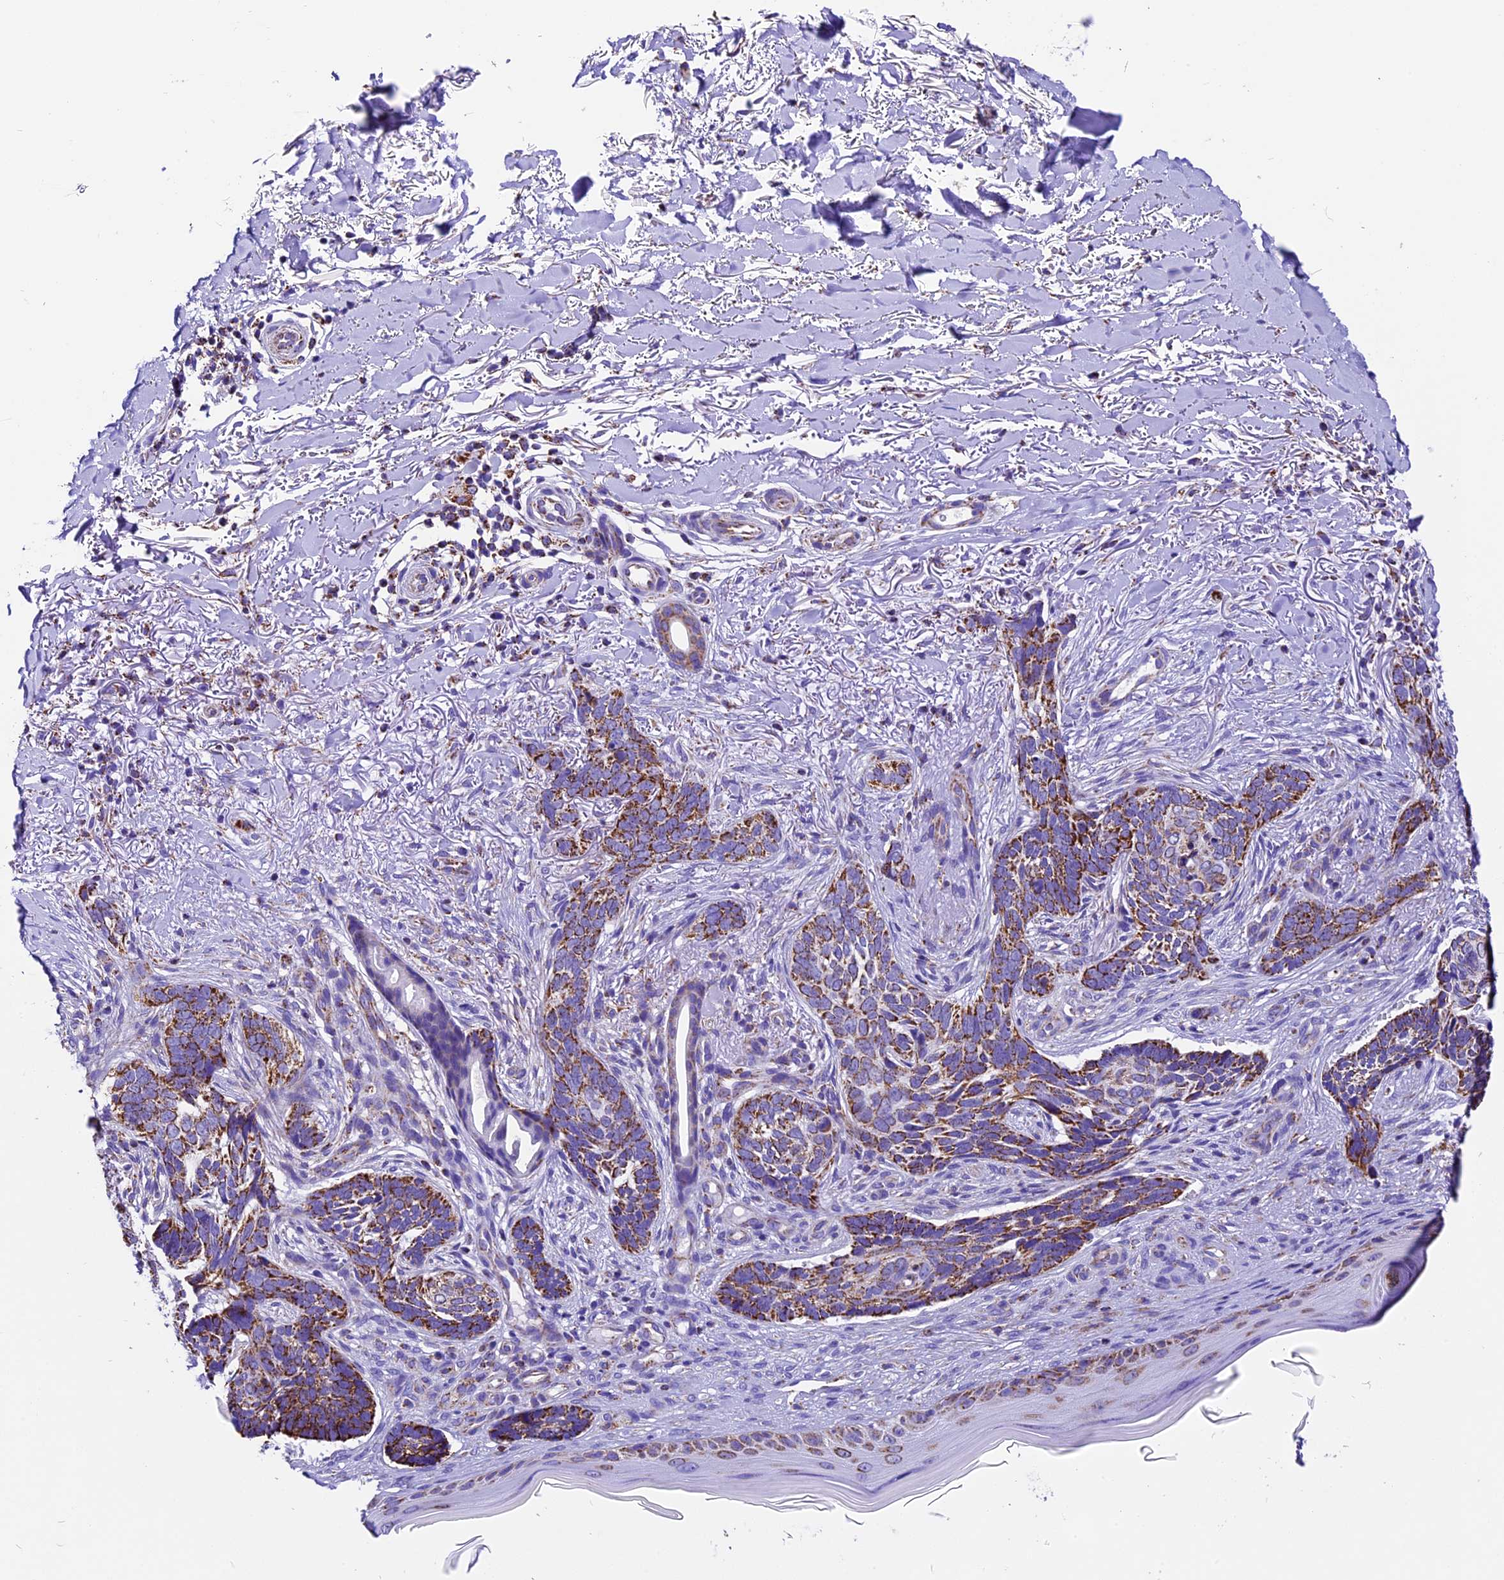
{"staining": {"intensity": "strong", "quantity": "25%-75%", "location": "cytoplasmic/membranous"}, "tissue": "skin cancer", "cell_type": "Tumor cells", "image_type": "cancer", "snomed": [{"axis": "morphology", "description": "Normal tissue, NOS"}, {"axis": "morphology", "description": "Basal cell carcinoma"}, {"axis": "topography", "description": "Skin"}], "caption": "This photomicrograph reveals IHC staining of skin cancer (basal cell carcinoma), with high strong cytoplasmic/membranous staining in approximately 25%-75% of tumor cells.", "gene": "DCAF5", "patient": {"sex": "female", "age": 67}}